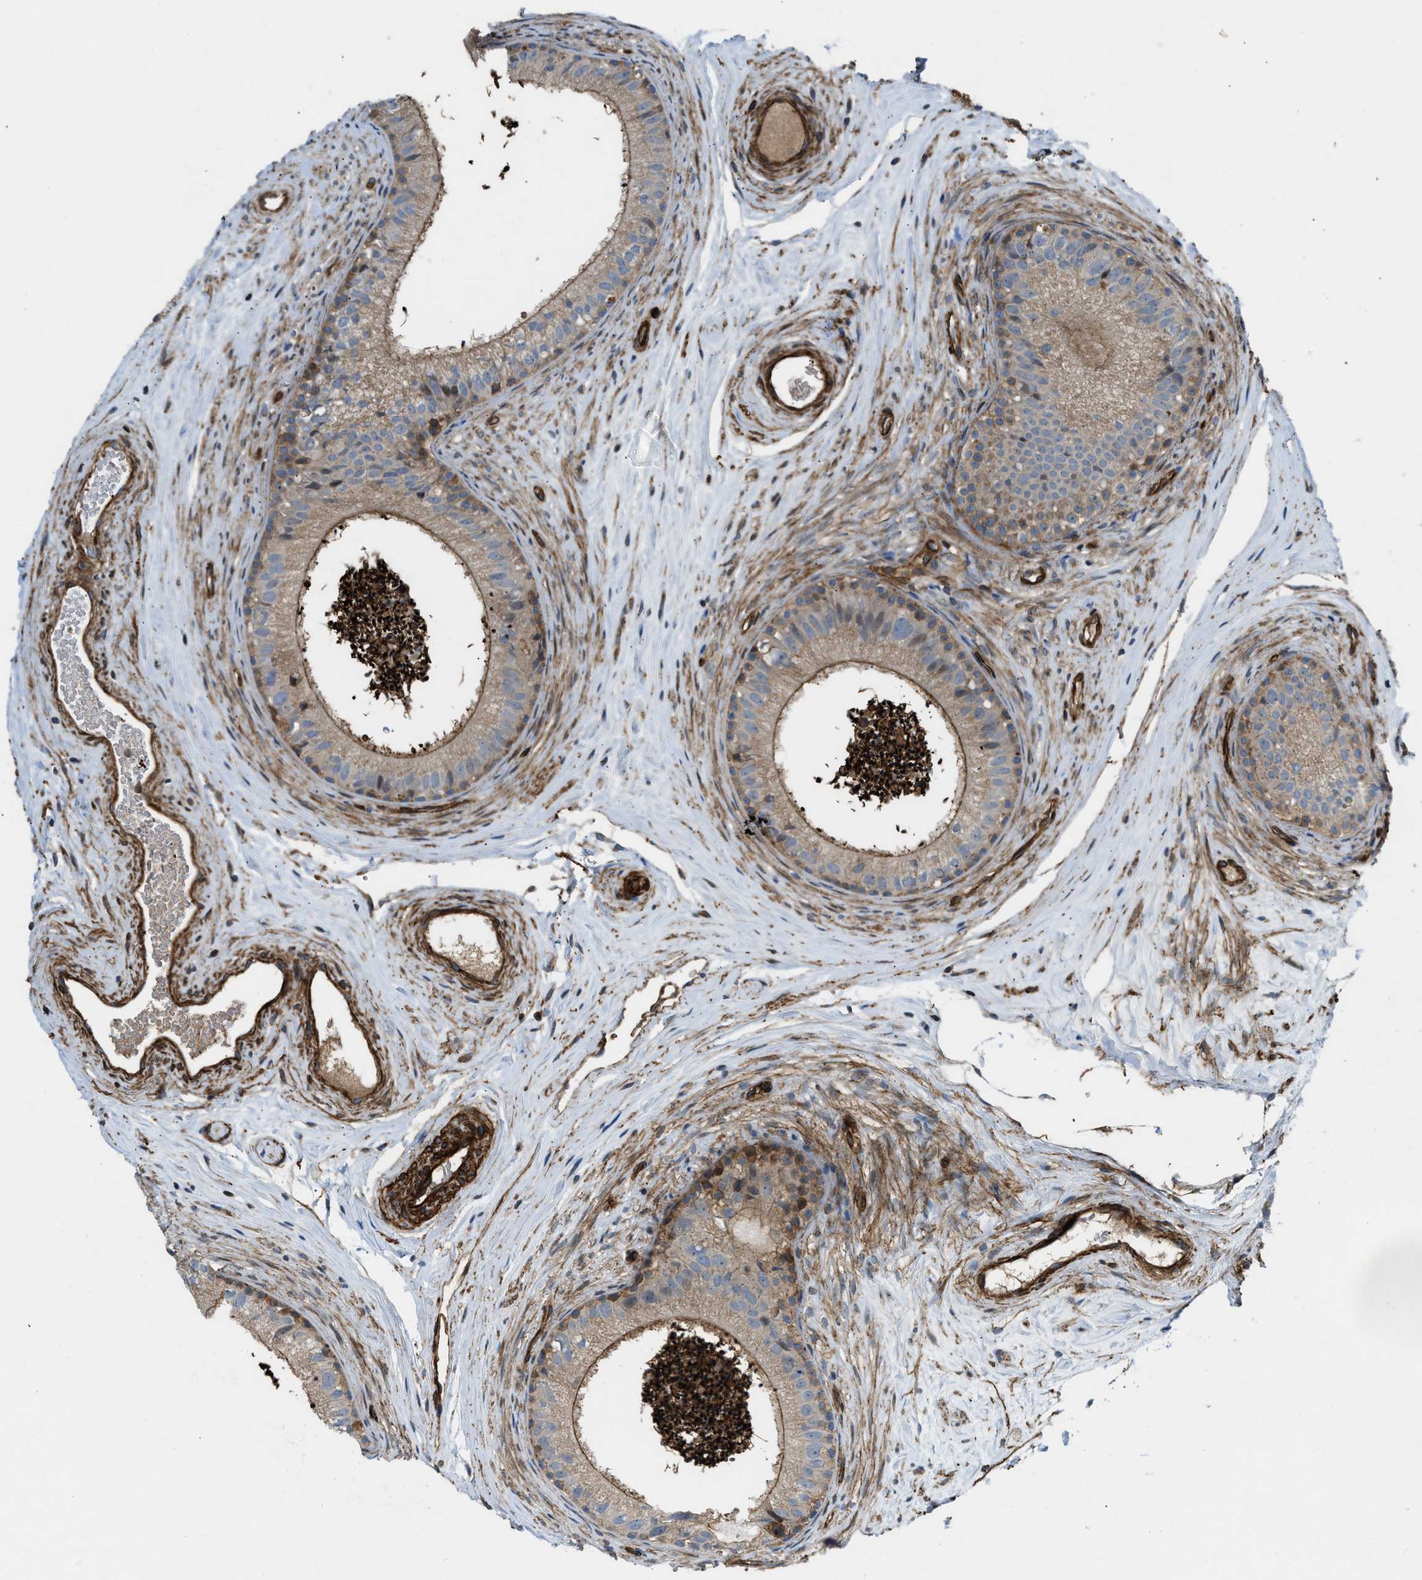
{"staining": {"intensity": "moderate", "quantity": ">75%", "location": "cytoplasmic/membranous"}, "tissue": "epididymis", "cell_type": "Glandular cells", "image_type": "normal", "snomed": [{"axis": "morphology", "description": "Normal tissue, NOS"}, {"axis": "topography", "description": "Epididymis"}], "caption": "Normal epididymis shows moderate cytoplasmic/membranous staining in approximately >75% of glandular cells Using DAB (brown) and hematoxylin (blue) stains, captured at high magnification using brightfield microscopy..", "gene": "NYNRIN", "patient": {"sex": "male", "age": 56}}